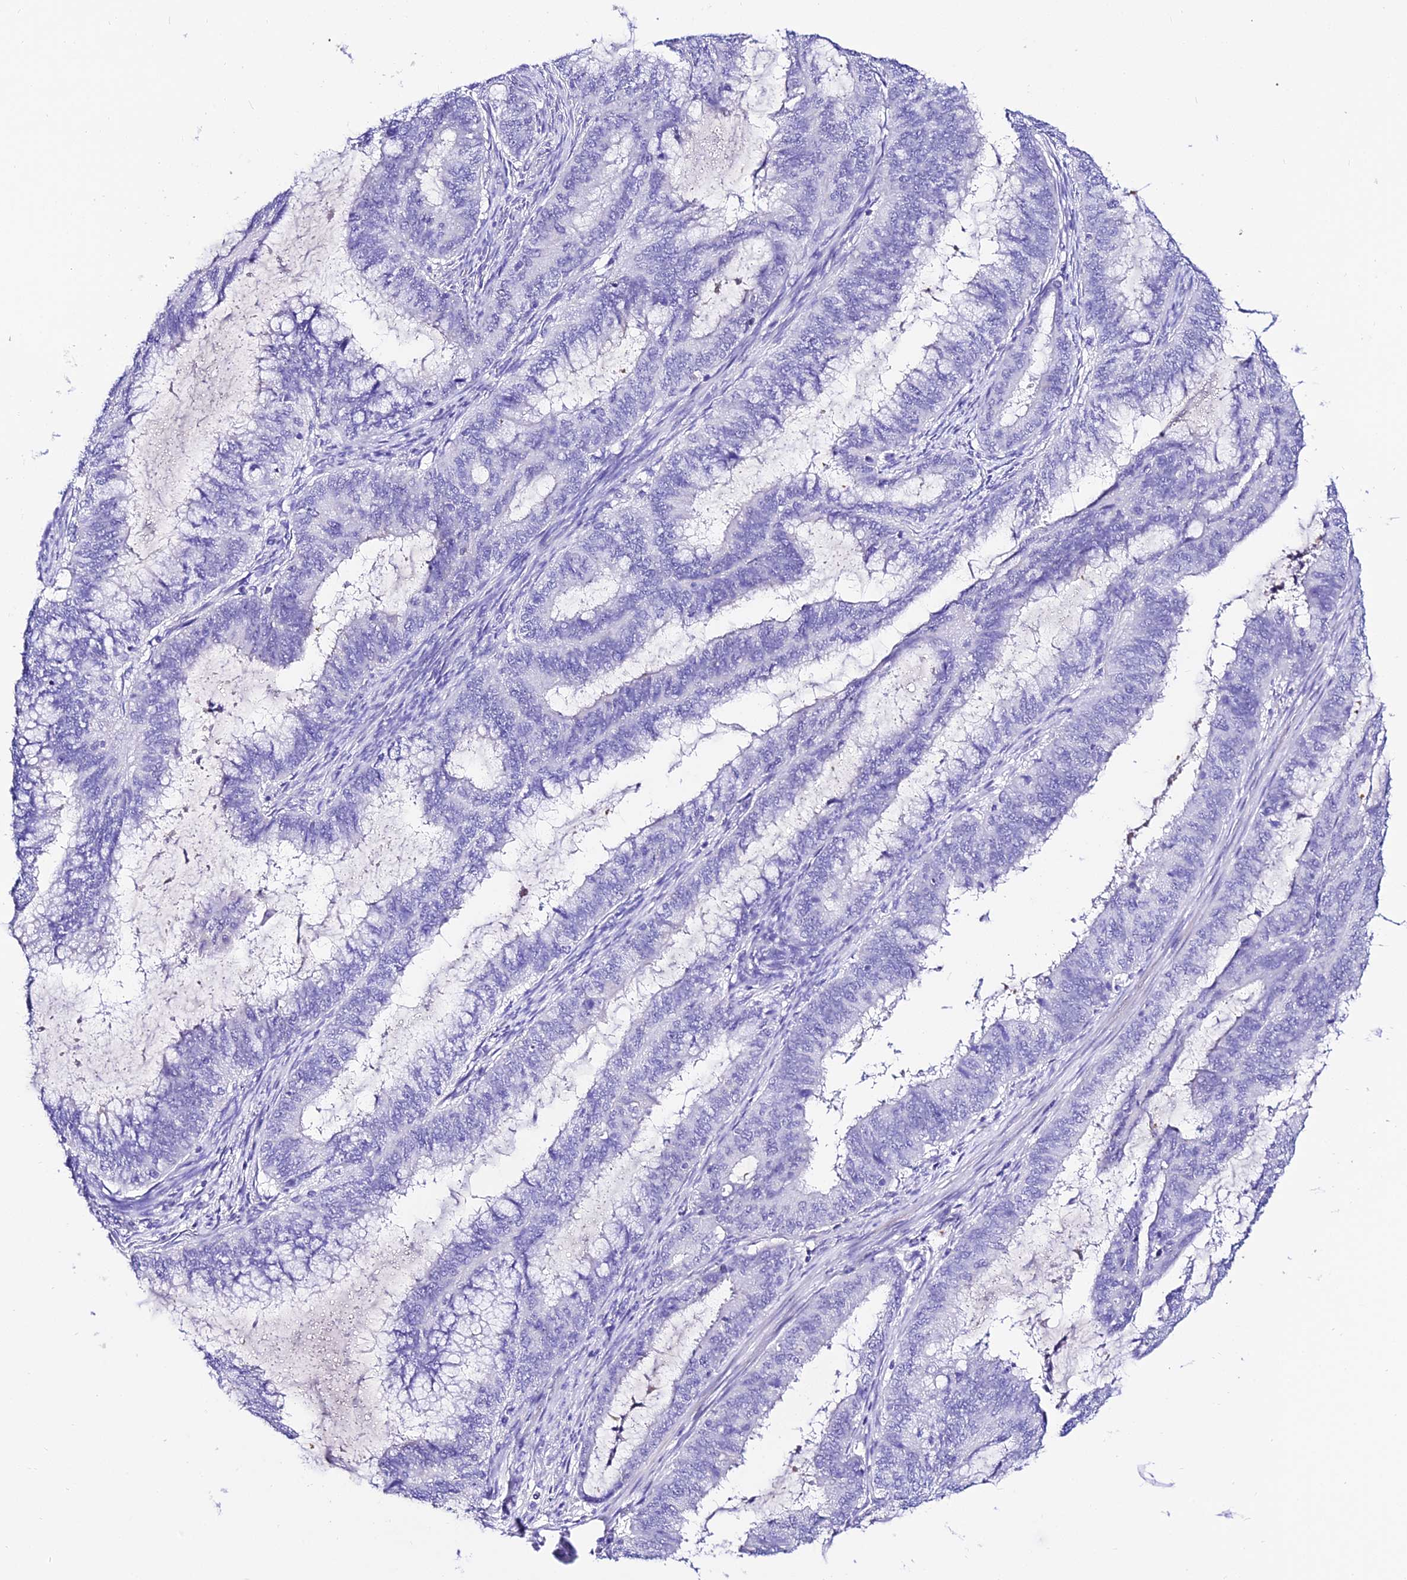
{"staining": {"intensity": "negative", "quantity": "none", "location": "none"}, "tissue": "endometrial cancer", "cell_type": "Tumor cells", "image_type": "cancer", "snomed": [{"axis": "morphology", "description": "Adenocarcinoma, NOS"}, {"axis": "topography", "description": "Endometrium"}], "caption": "IHC micrograph of human endometrial cancer stained for a protein (brown), which exhibits no expression in tumor cells.", "gene": "DEFB106A", "patient": {"sex": "female", "age": 51}}